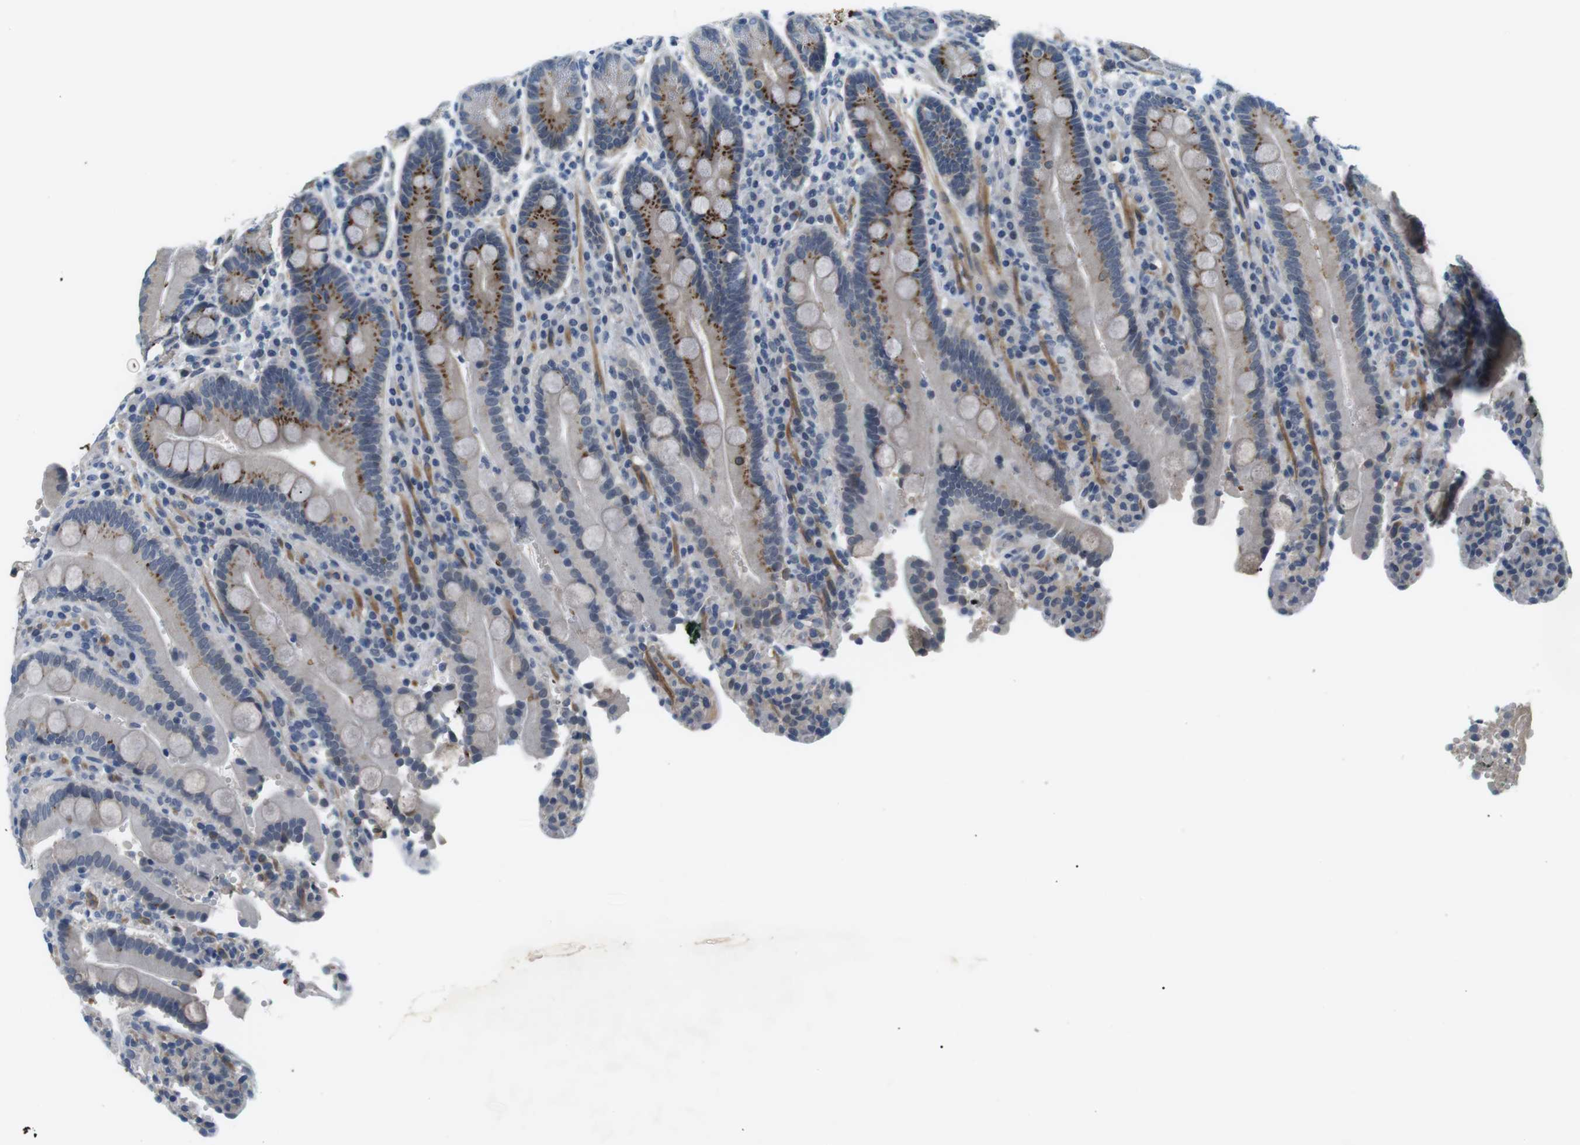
{"staining": {"intensity": "moderate", "quantity": "25%-75%", "location": "cytoplasmic/membranous"}, "tissue": "duodenum", "cell_type": "Glandular cells", "image_type": "normal", "snomed": [{"axis": "morphology", "description": "Normal tissue, NOS"}, {"axis": "topography", "description": "Small intestine, NOS"}], "caption": "Immunohistochemical staining of unremarkable duodenum displays moderate cytoplasmic/membranous protein staining in about 25%-75% of glandular cells. (DAB IHC with brightfield microscopy, high magnification).", "gene": "WSCD1", "patient": {"sex": "female", "age": 71}}